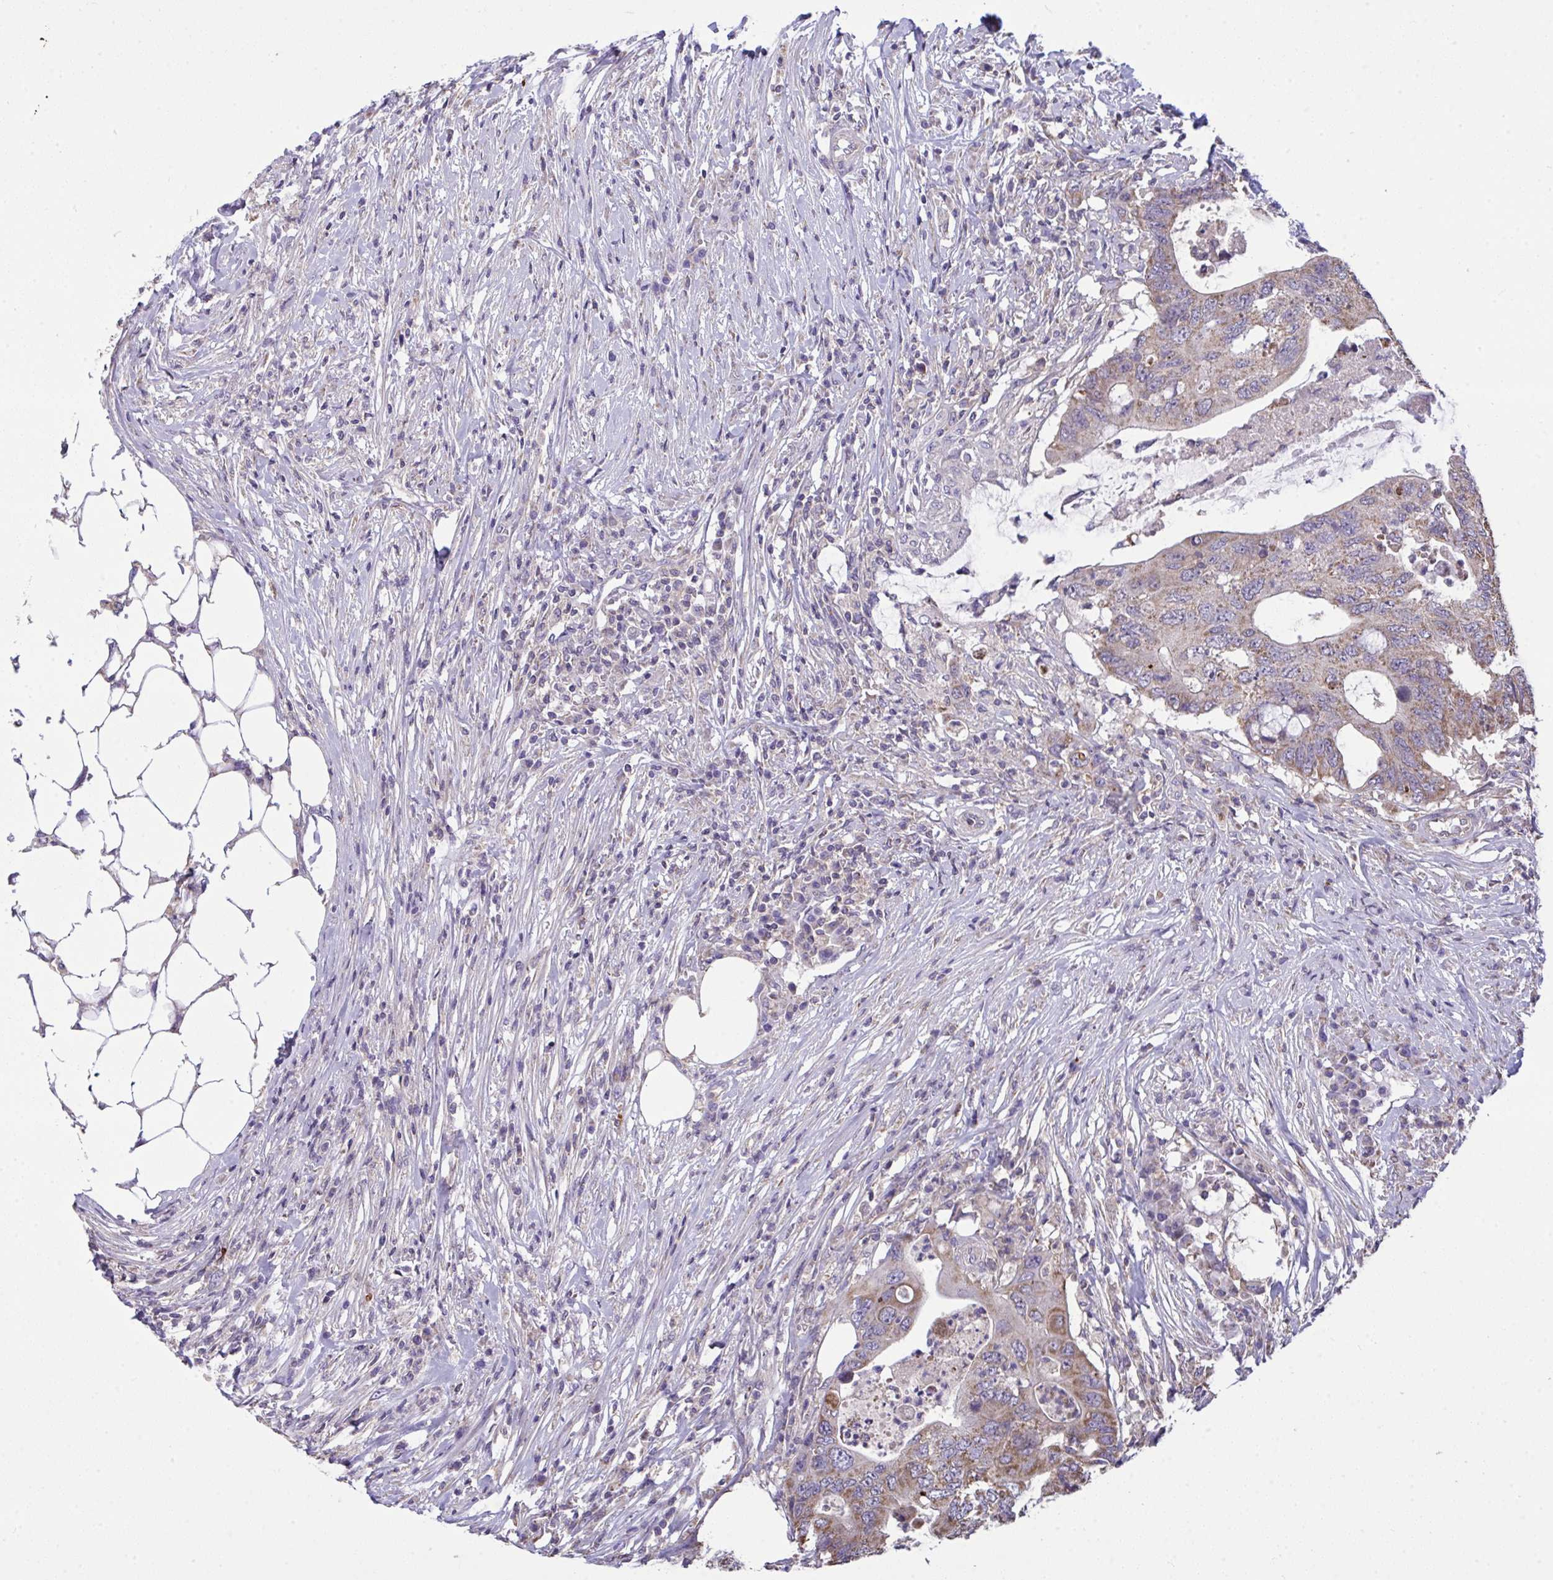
{"staining": {"intensity": "weak", "quantity": "25%-75%", "location": "cytoplasmic/membranous"}, "tissue": "colorectal cancer", "cell_type": "Tumor cells", "image_type": "cancer", "snomed": [{"axis": "morphology", "description": "Adenocarcinoma, NOS"}, {"axis": "topography", "description": "Colon"}], "caption": "Protein positivity by immunohistochemistry (IHC) reveals weak cytoplasmic/membranous staining in approximately 25%-75% of tumor cells in adenocarcinoma (colorectal).", "gene": "PPM1H", "patient": {"sex": "male", "age": 71}}